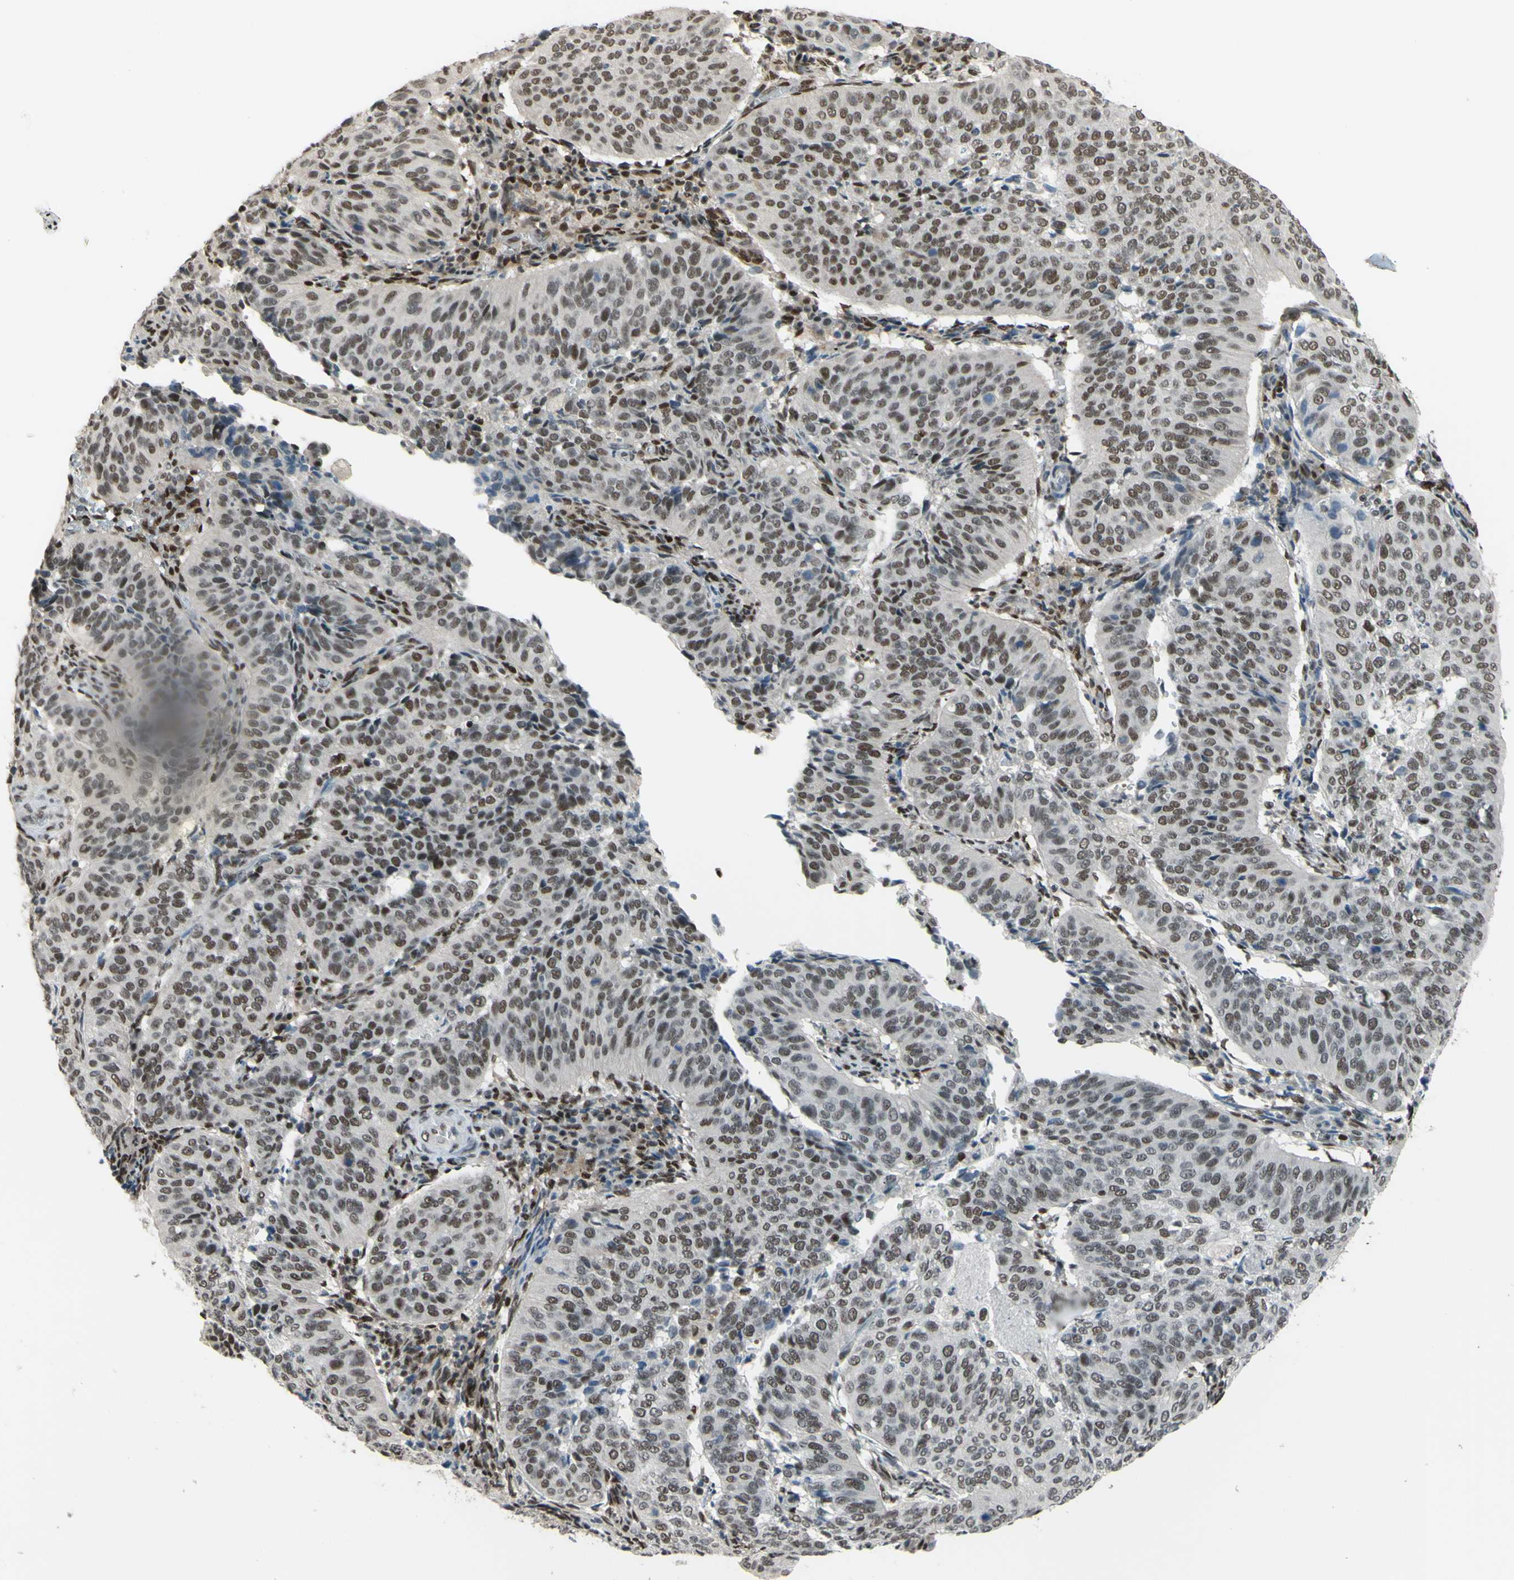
{"staining": {"intensity": "weak", "quantity": ">75%", "location": "cytoplasmic/membranous,nuclear"}, "tissue": "cervical cancer", "cell_type": "Tumor cells", "image_type": "cancer", "snomed": [{"axis": "morphology", "description": "Normal tissue, NOS"}, {"axis": "morphology", "description": "Squamous cell carcinoma, NOS"}, {"axis": "topography", "description": "Cervix"}], "caption": "Protein expression analysis of human cervical cancer (squamous cell carcinoma) reveals weak cytoplasmic/membranous and nuclear staining in about >75% of tumor cells.", "gene": "FKBP5", "patient": {"sex": "female", "age": 39}}